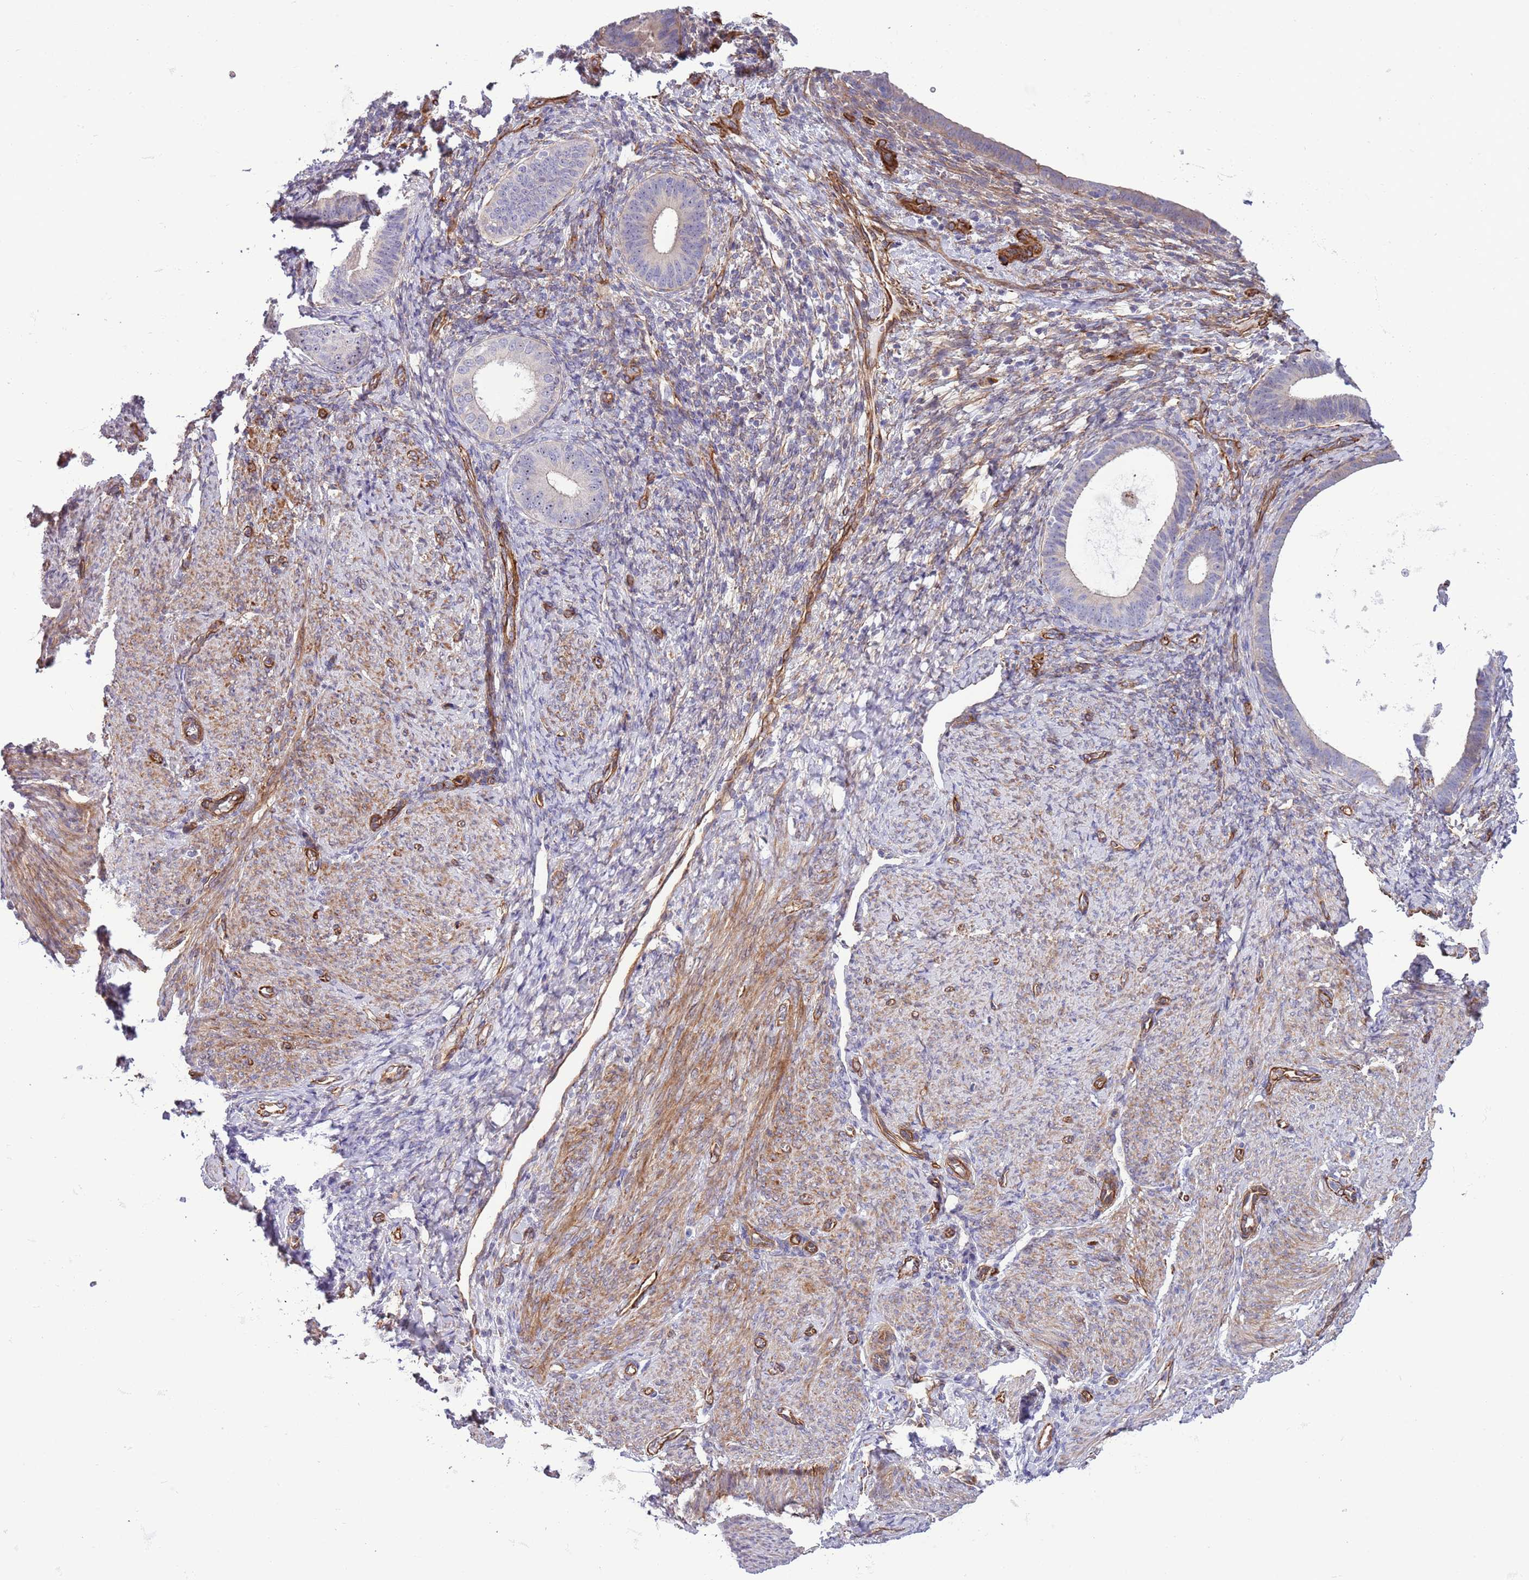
{"staining": {"intensity": "negative", "quantity": "none", "location": "none"}, "tissue": "endometrium", "cell_type": "Cells in endometrial stroma", "image_type": "normal", "snomed": [{"axis": "morphology", "description": "Normal tissue, NOS"}, {"axis": "topography", "description": "Endometrium"}], "caption": "Immunohistochemistry (IHC) micrograph of unremarkable endometrium: endometrium stained with DAB (3,3'-diaminobenzidine) reveals no significant protein staining in cells in endometrial stroma.", "gene": "GAS2L3", "patient": {"sex": "female", "age": 65}}